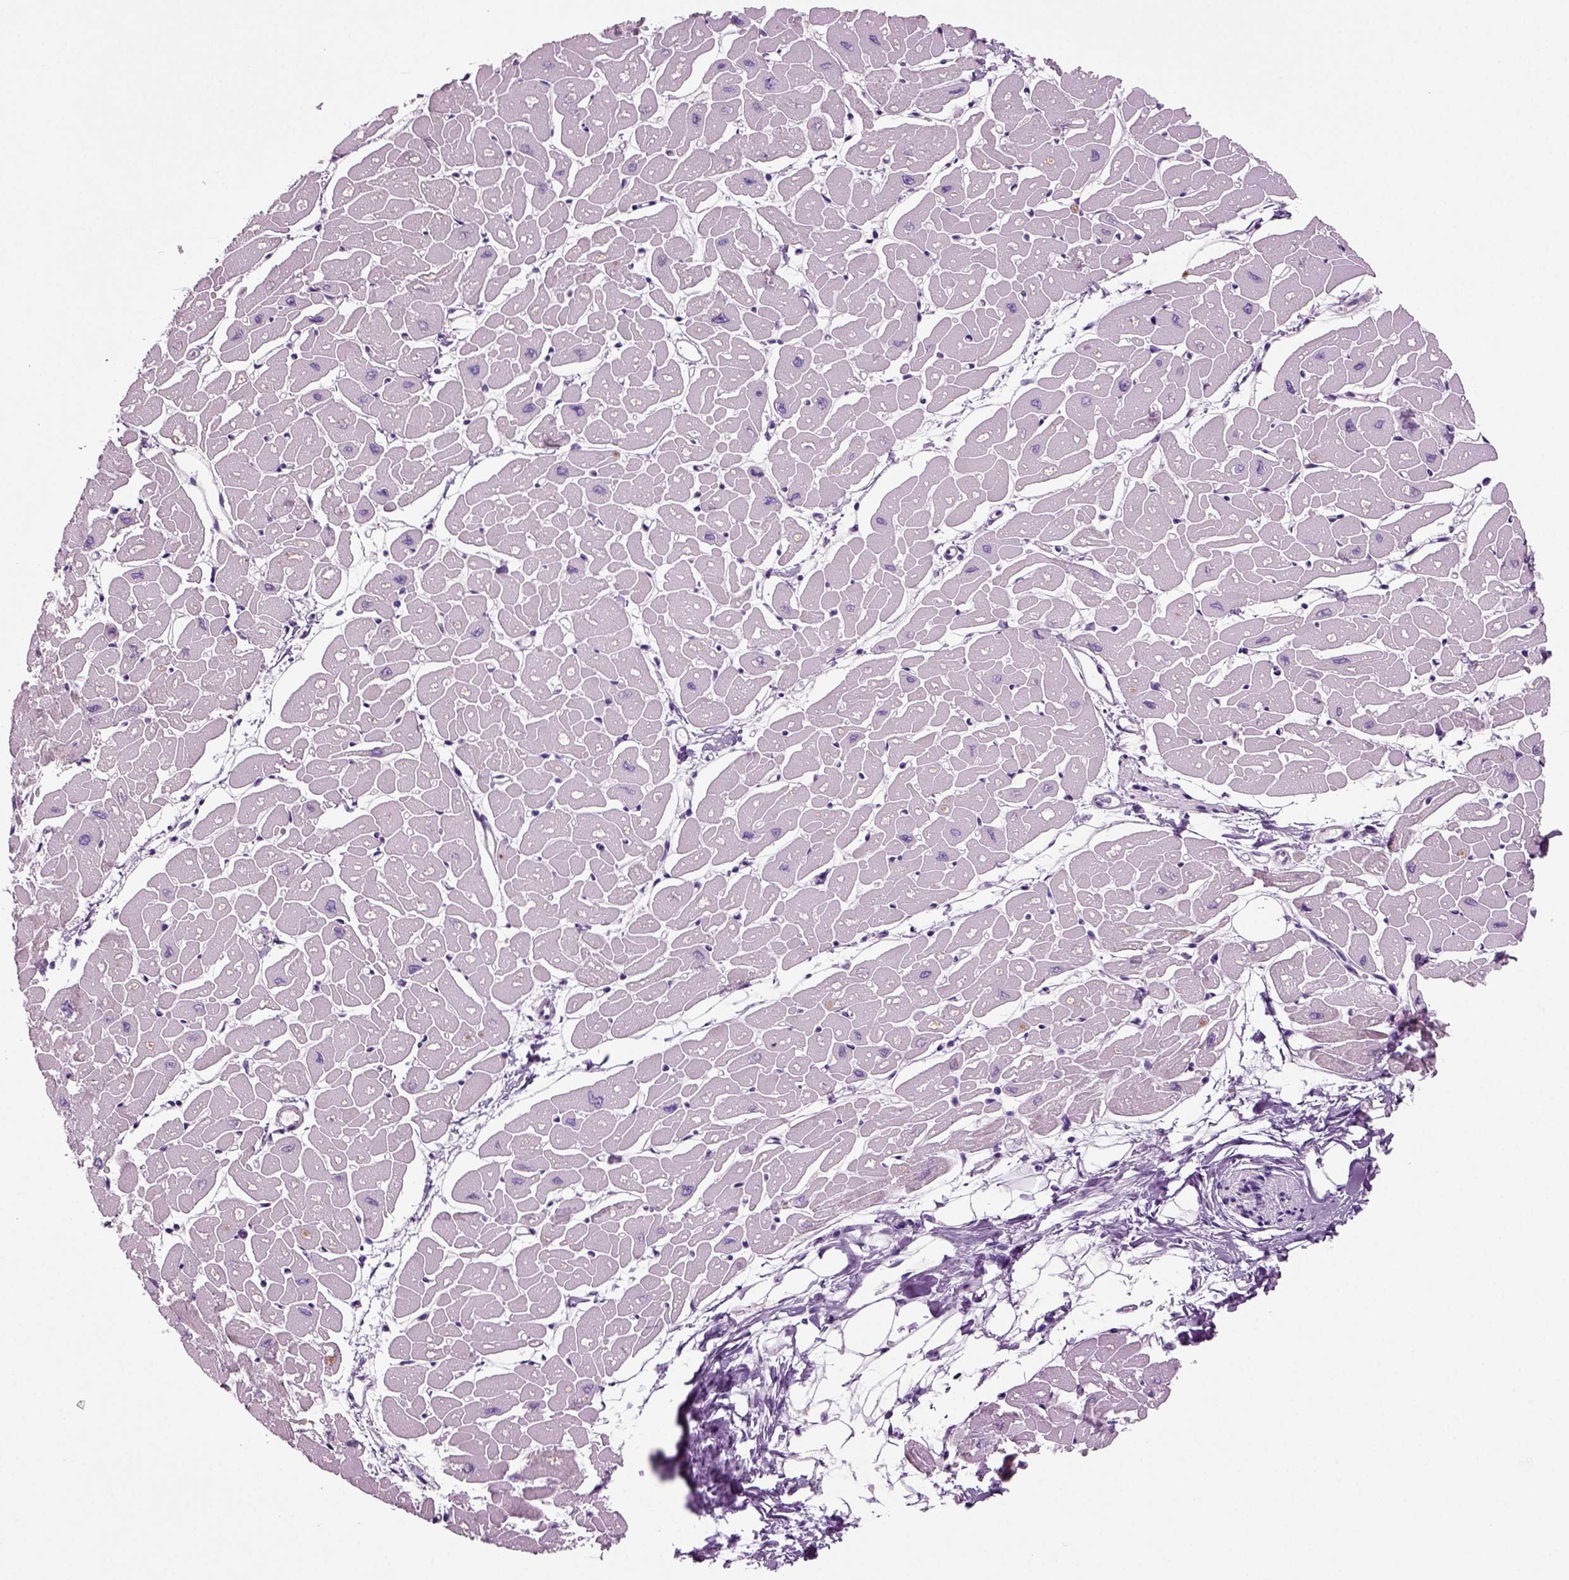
{"staining": {"intensity": "negative", "quantity": "none", "location": "none"}, "tissue": "heart muscle", "cell_type": "Cardiomyocytes", "image_type": "normal", "snomed": [{"axis": "morphology", "description": "Normal tissue, NOS"}, {"axis": "topography", "description": "Heart"}], "caption": "The photomicrograph displays no significant positivity in cardiomyocytes of heart muscle. Brightfield microscopy of immunohistochemistry (IHC) stained with DAB (brown) and hematoxylin (blue), captured at high magnification.", "gene": "COL9A2", "patient": {"sex": "male", "age": 57}}